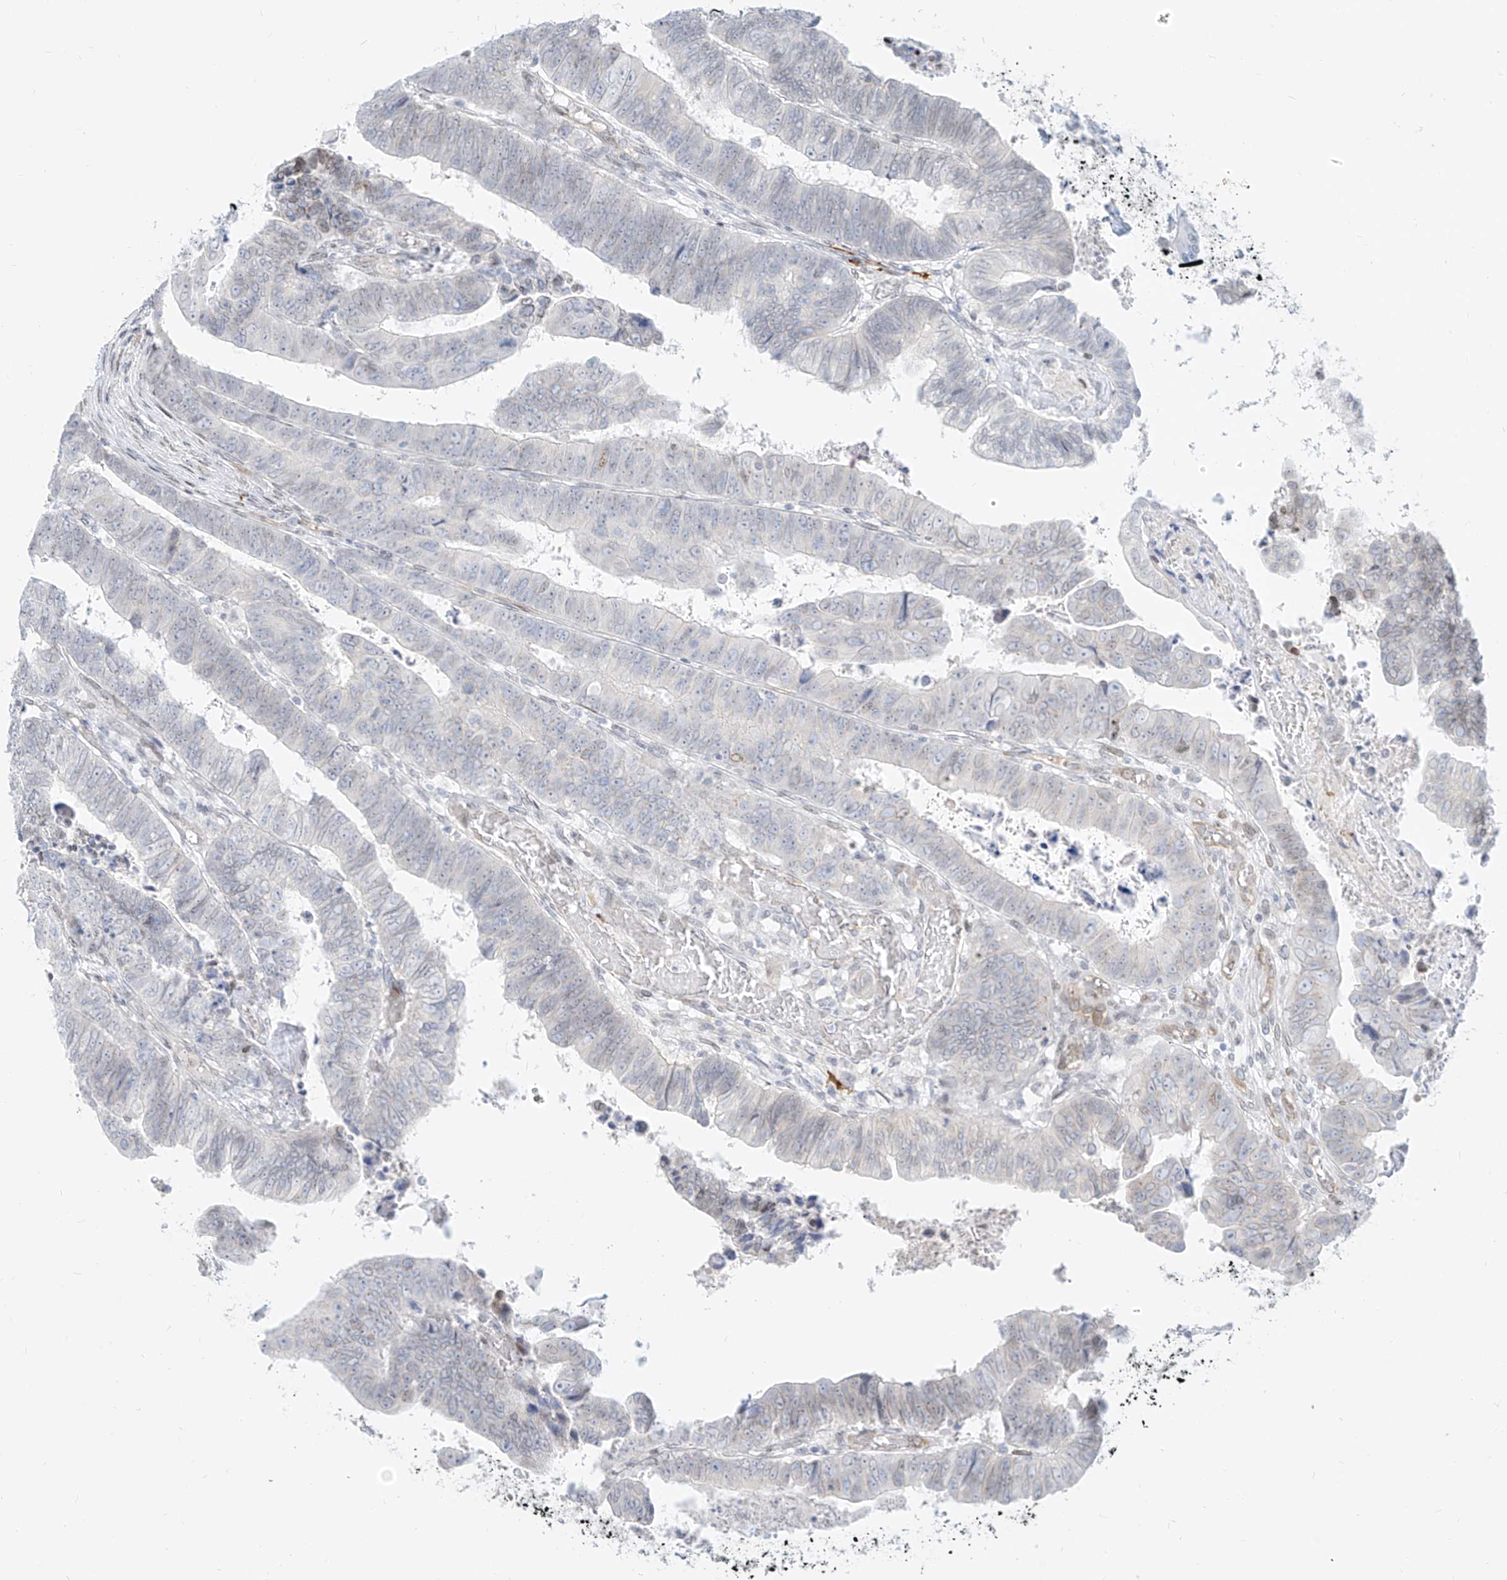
{"staining": {"intensity": "negative", "quantity": "none", "location": "none"}, "tissue": "colorectal cancer", "cell_type": "Tumor cells", "image_type": "cancer", "snomed": [{"axis": "morphology", "description": "Normal tissue, NOS"}, {"axis": "morphology", "description": "Adenocarcinoma, NOS"}, {"axis": "topography", "description": "Rectum"}], "caption": "An immunohistochemistry micrograph of colorectal cancer is shown. There is no staining in tumor cells of colorectal cancer.", "gene": "NHSL1", "patient": {"sex": "female", "age": 65}}